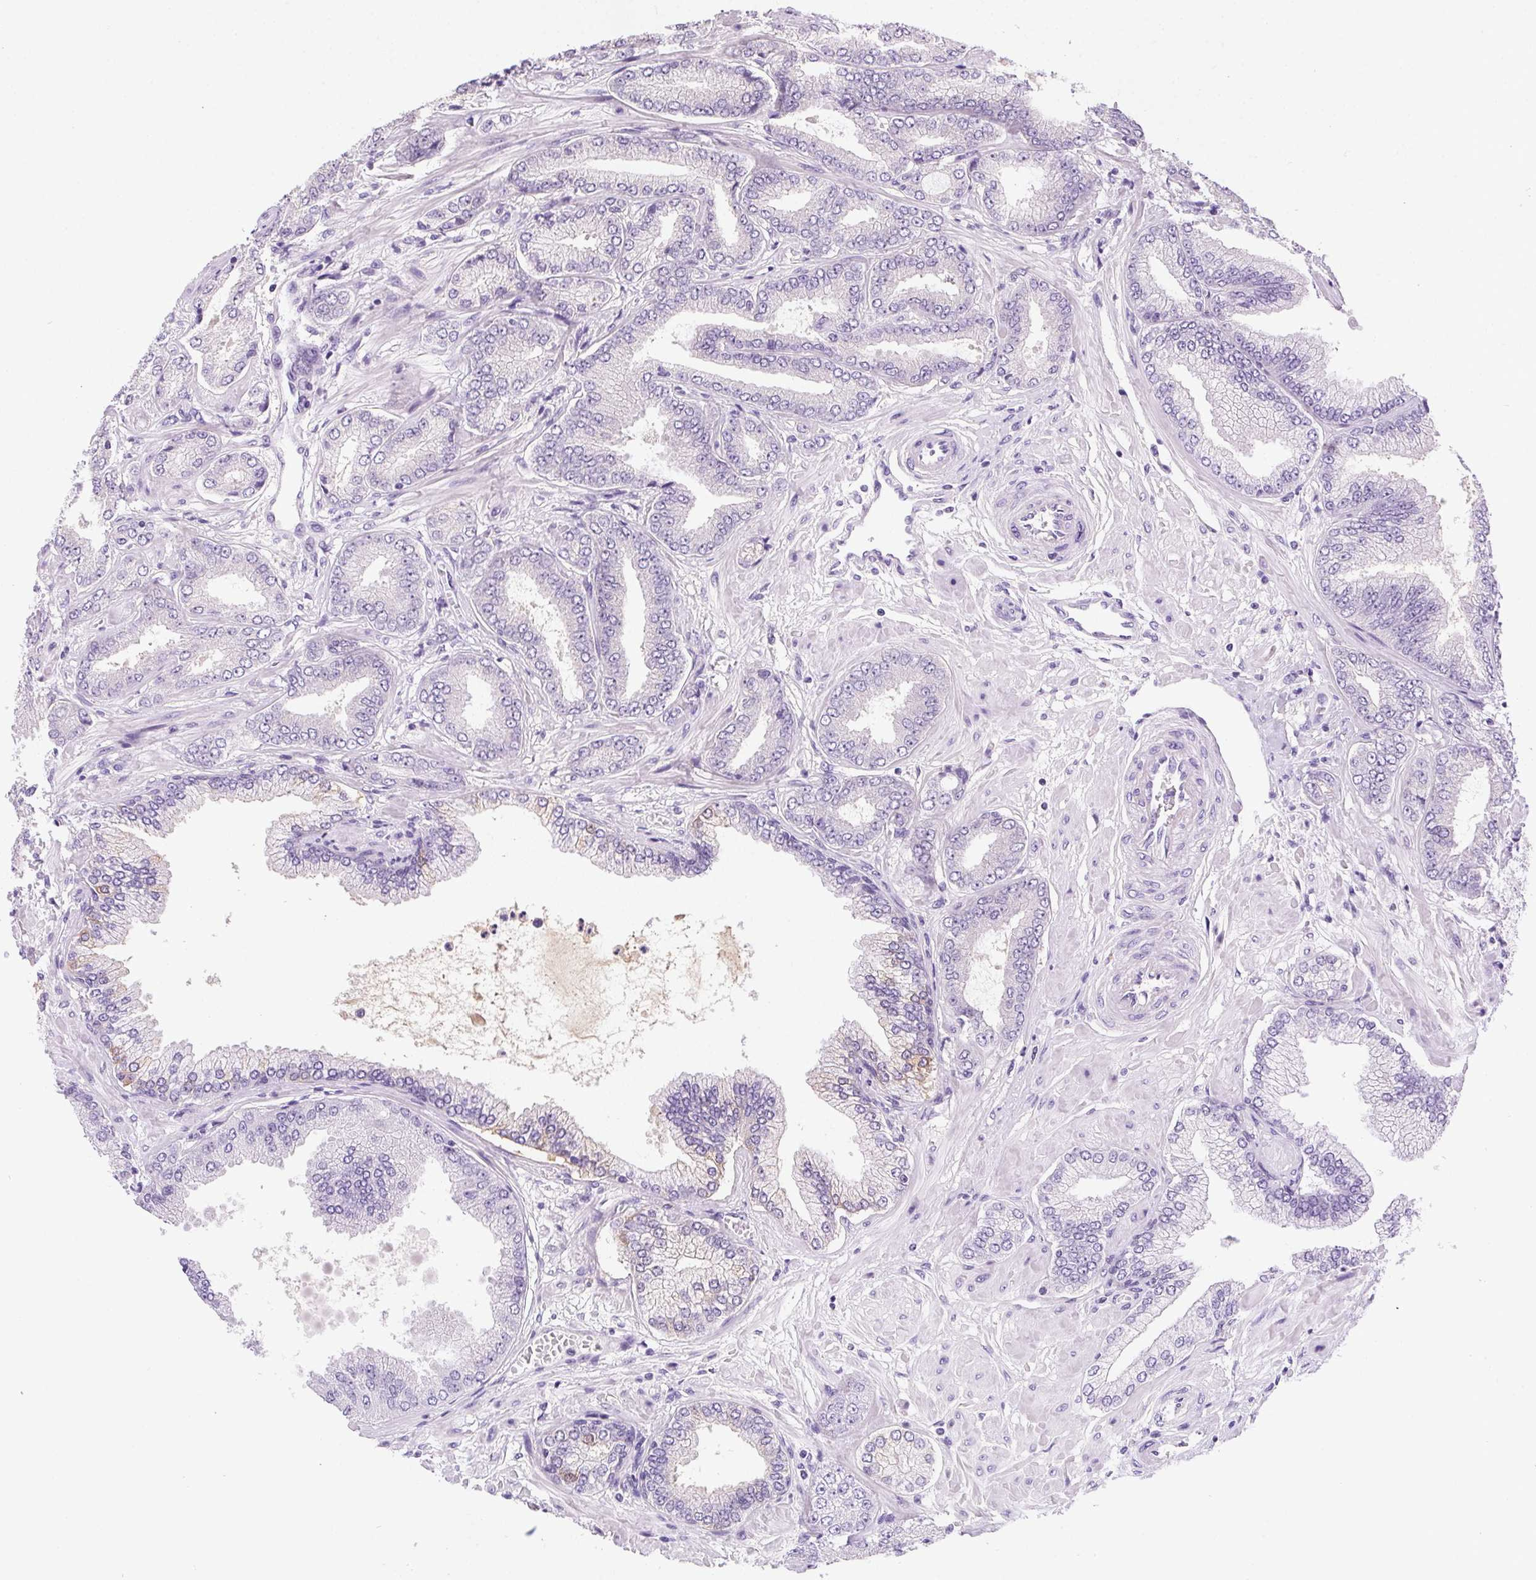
{"staining": {"intensity": "negative", "quantity": "none", "location": "none"}, "tissue": "prostate cancer", "cell_type": "Tumor cells", "image_type": "cancer", "snomed": [{"axis": "morphology", "description": "Adenocarcinoma, Low grade"}, {"axis": "topography", "description": "Prostate"}], "caption": "Tumor cells show no significant protein staining in prostate cancer (low-grade adenocarcinoma). (Stains: DAB (3,3'-diaminobenzidine) IHC with hematoxylin counter stain, Microscopy: brightfield microscopy at high magnification).", "gene": "SSTR4", "patient": {"sex": "male", "age": 55}}